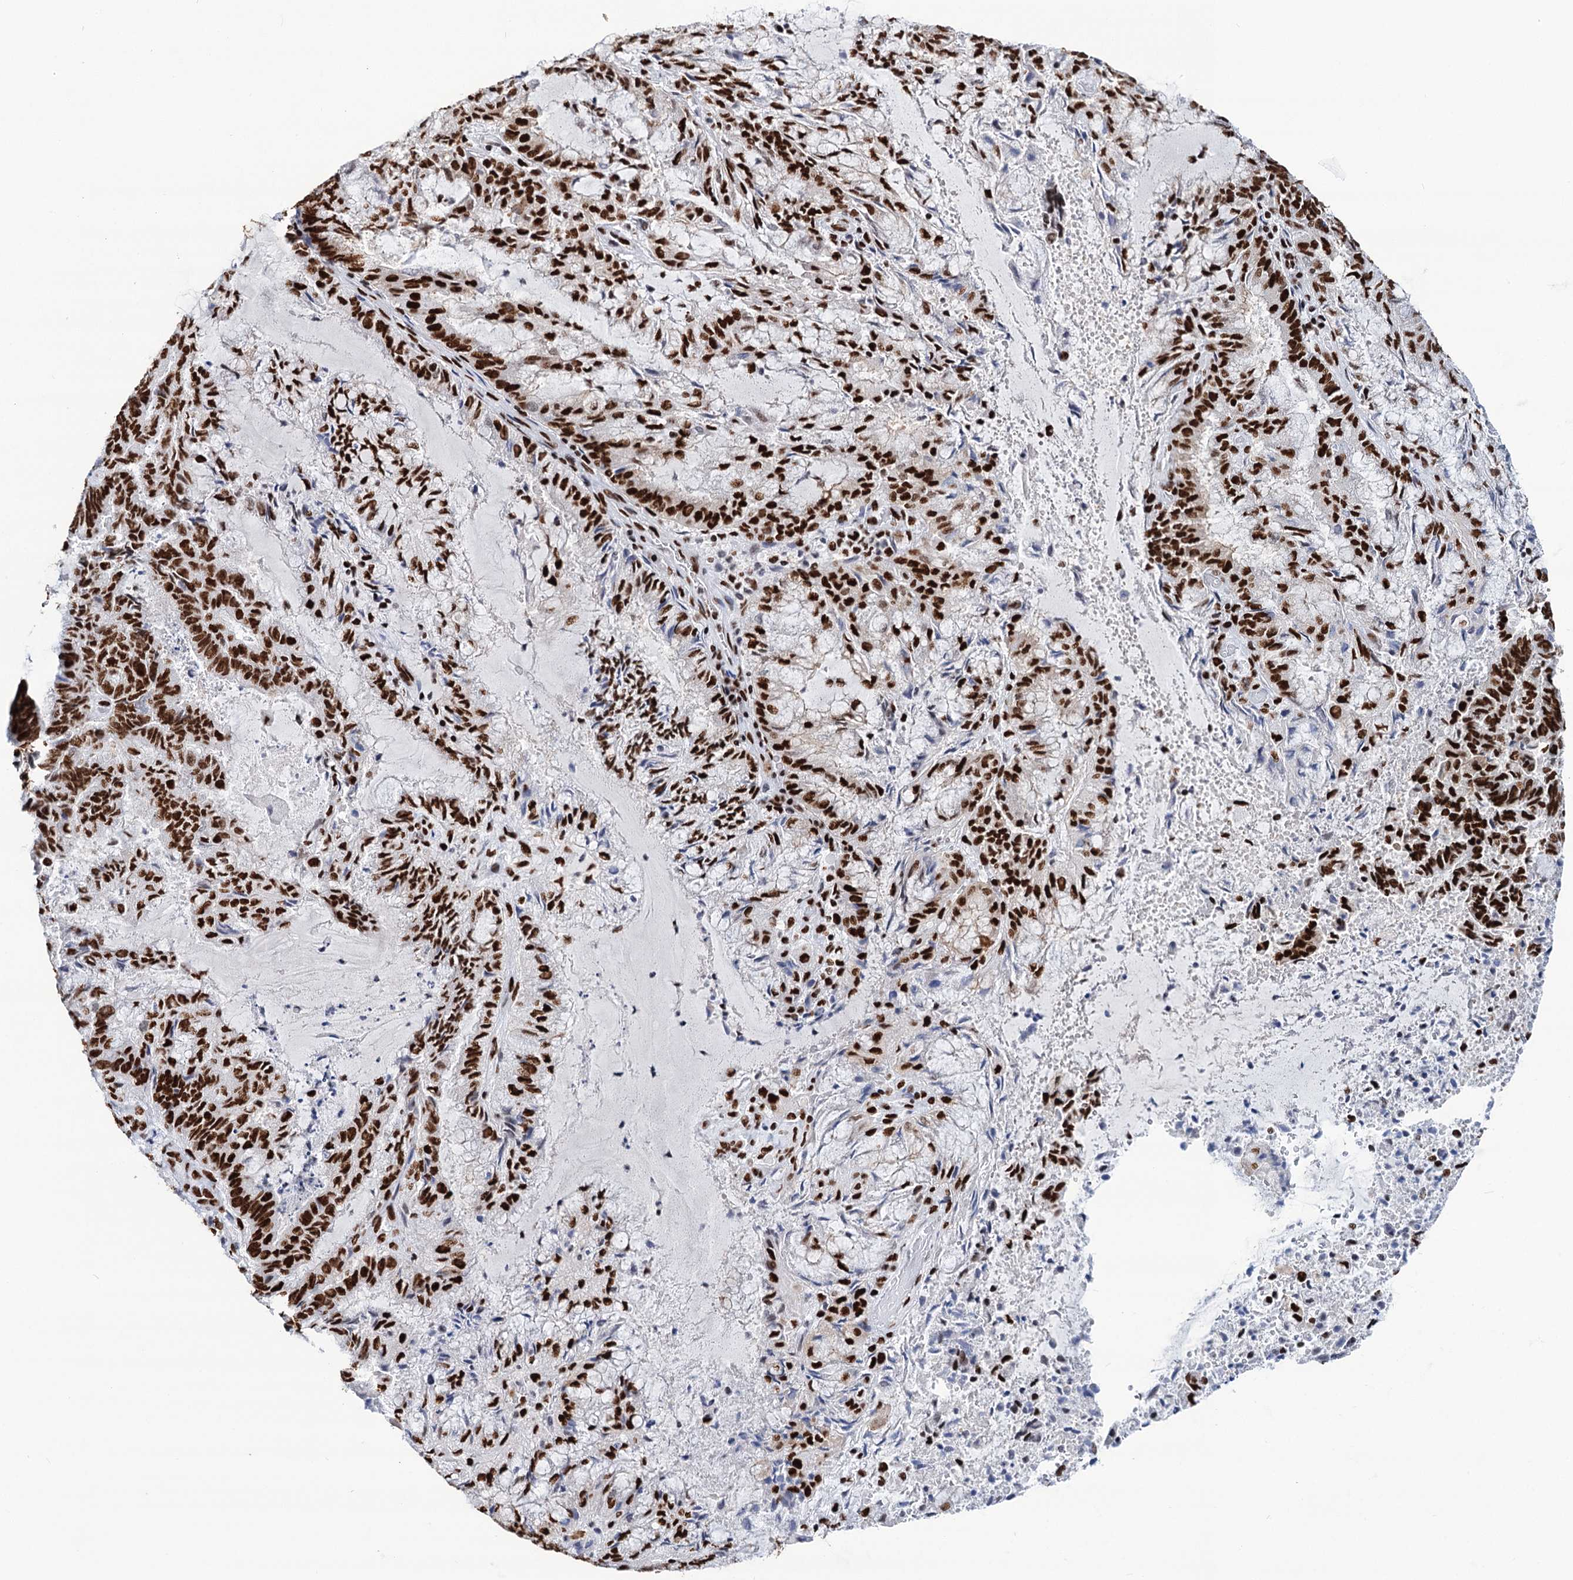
{"staining": {"intensity": "strong", "quantity": ">75%", "location": "nuclear"}, "tissue": "endometrial cancer", "cell_type": "Tumor cells", "image_type": "cancer", "snomed": [{"axis": "morphology", "description": "Adenocarcinoma, NOS"}, {"axis": "topography", "description": "Endometrium"}], "caption": "Protein expression analysis of human endometrial cancer (adenocarcinoma) reveals strong nuclear expression in approximately >75% of tumor cells. The protein of interest is shown in brown color, while the nuclei are stained blue.", "gene": "MATR3", "patient": {"sex": "female", "age": 80}}